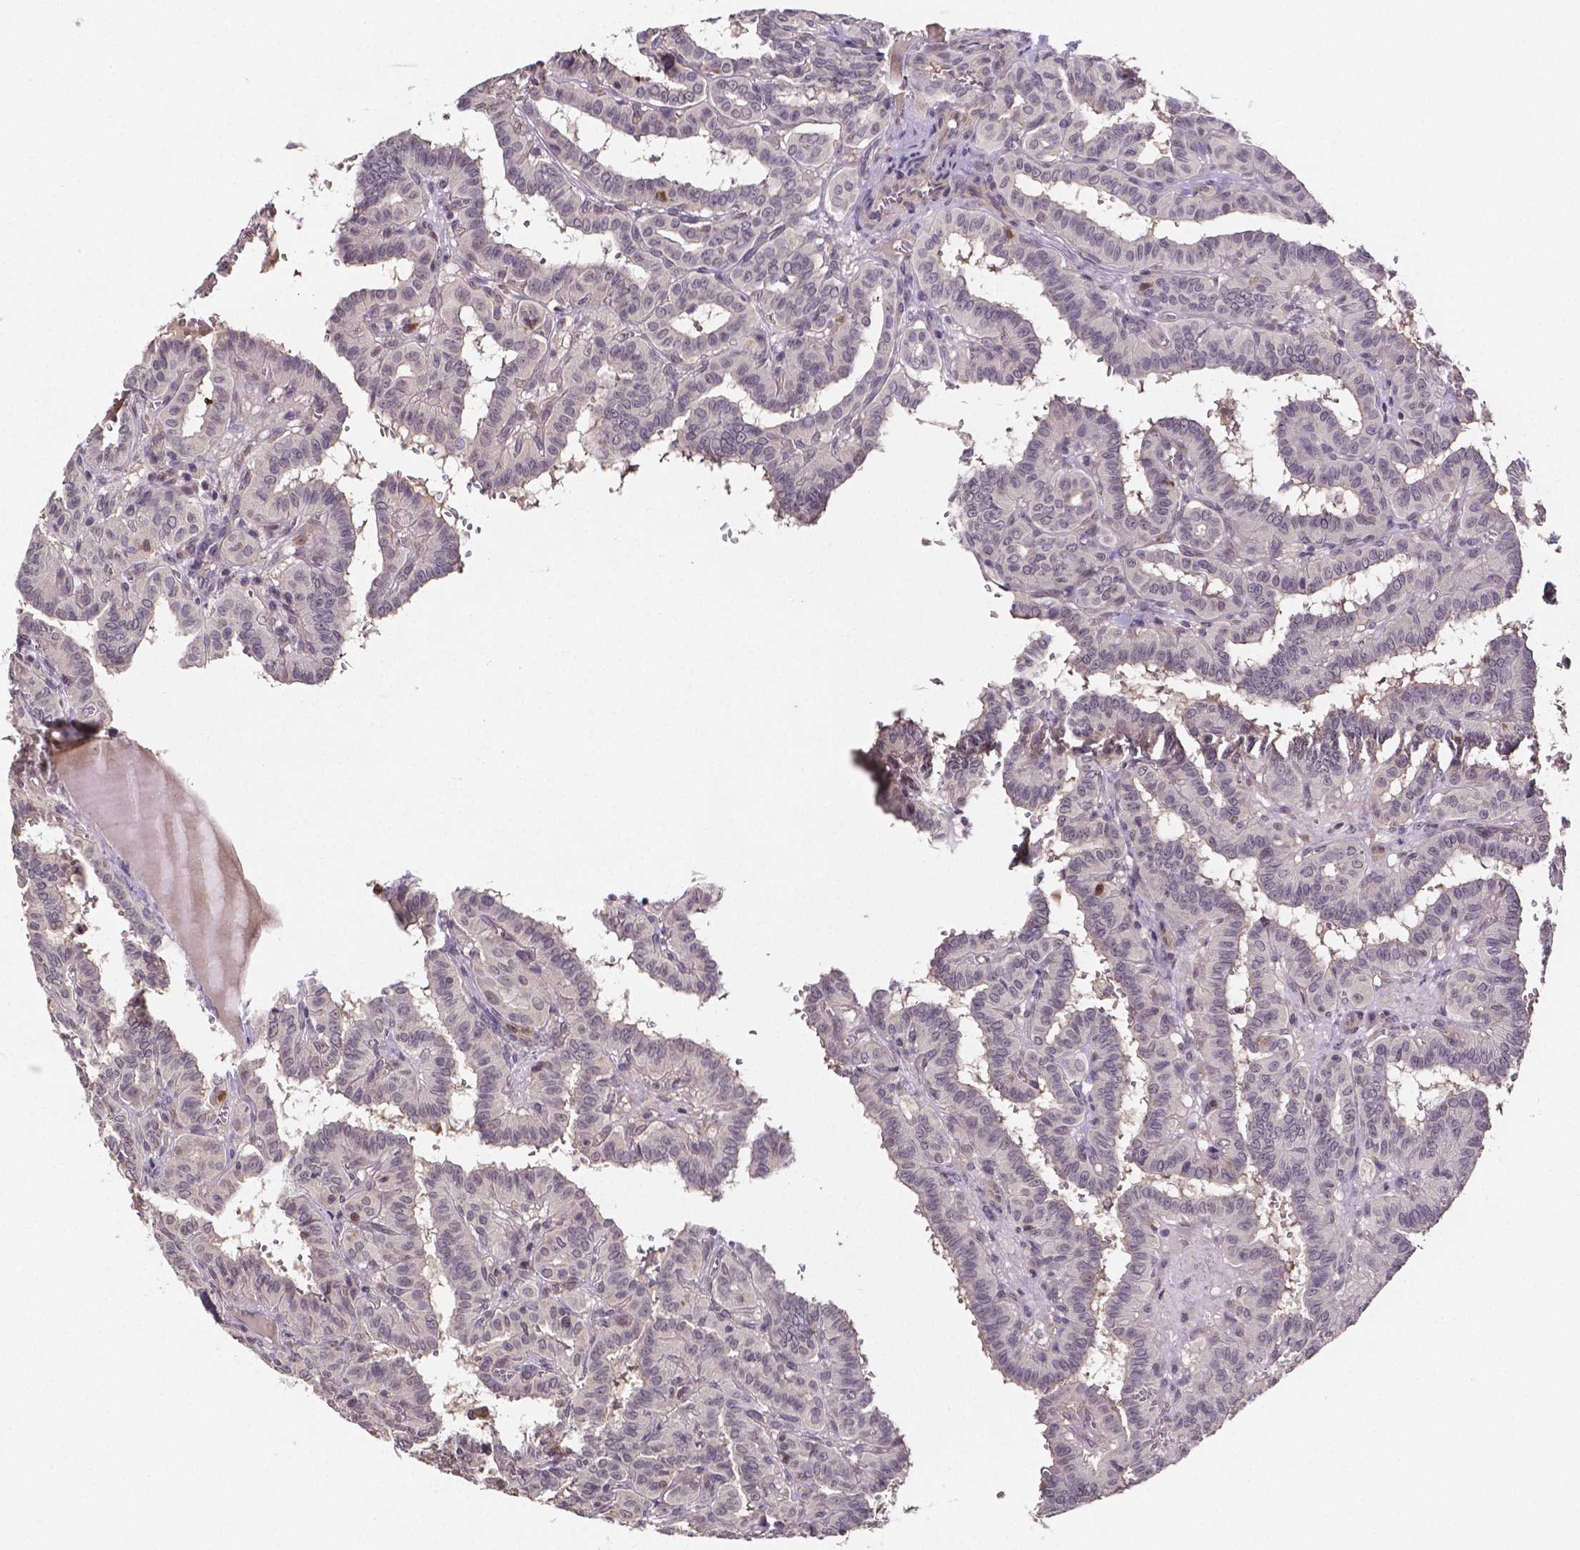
{"staining": {"intensity": "negative", "quantity": "none", "location": "none"}, "tissue": "thyroid cancer", "cell_type": "Tumor cells", "image_type": "cancer", "snomed": [{"axis": "morphology", "description": "Papillary adenocarcinoma, NOS"}, {"axis": "topography", "description": "Thyroid gland"}], "caption": "High magnification brightfield microscopy of thyroid papillary adenocarcinoma stained with DAB (3,3'-diaminobenzidine) (brown) and counterstained with hematoxylin (blue): tumor cells show no significant positivity. Brightfield microscopy of immunohistochemistry (IHC) stained with DAB (brown) and hematoxylin (blue), captured at high magnification.", "gene": "NRGN", "patient": {"sex": "female", "age": 21}}